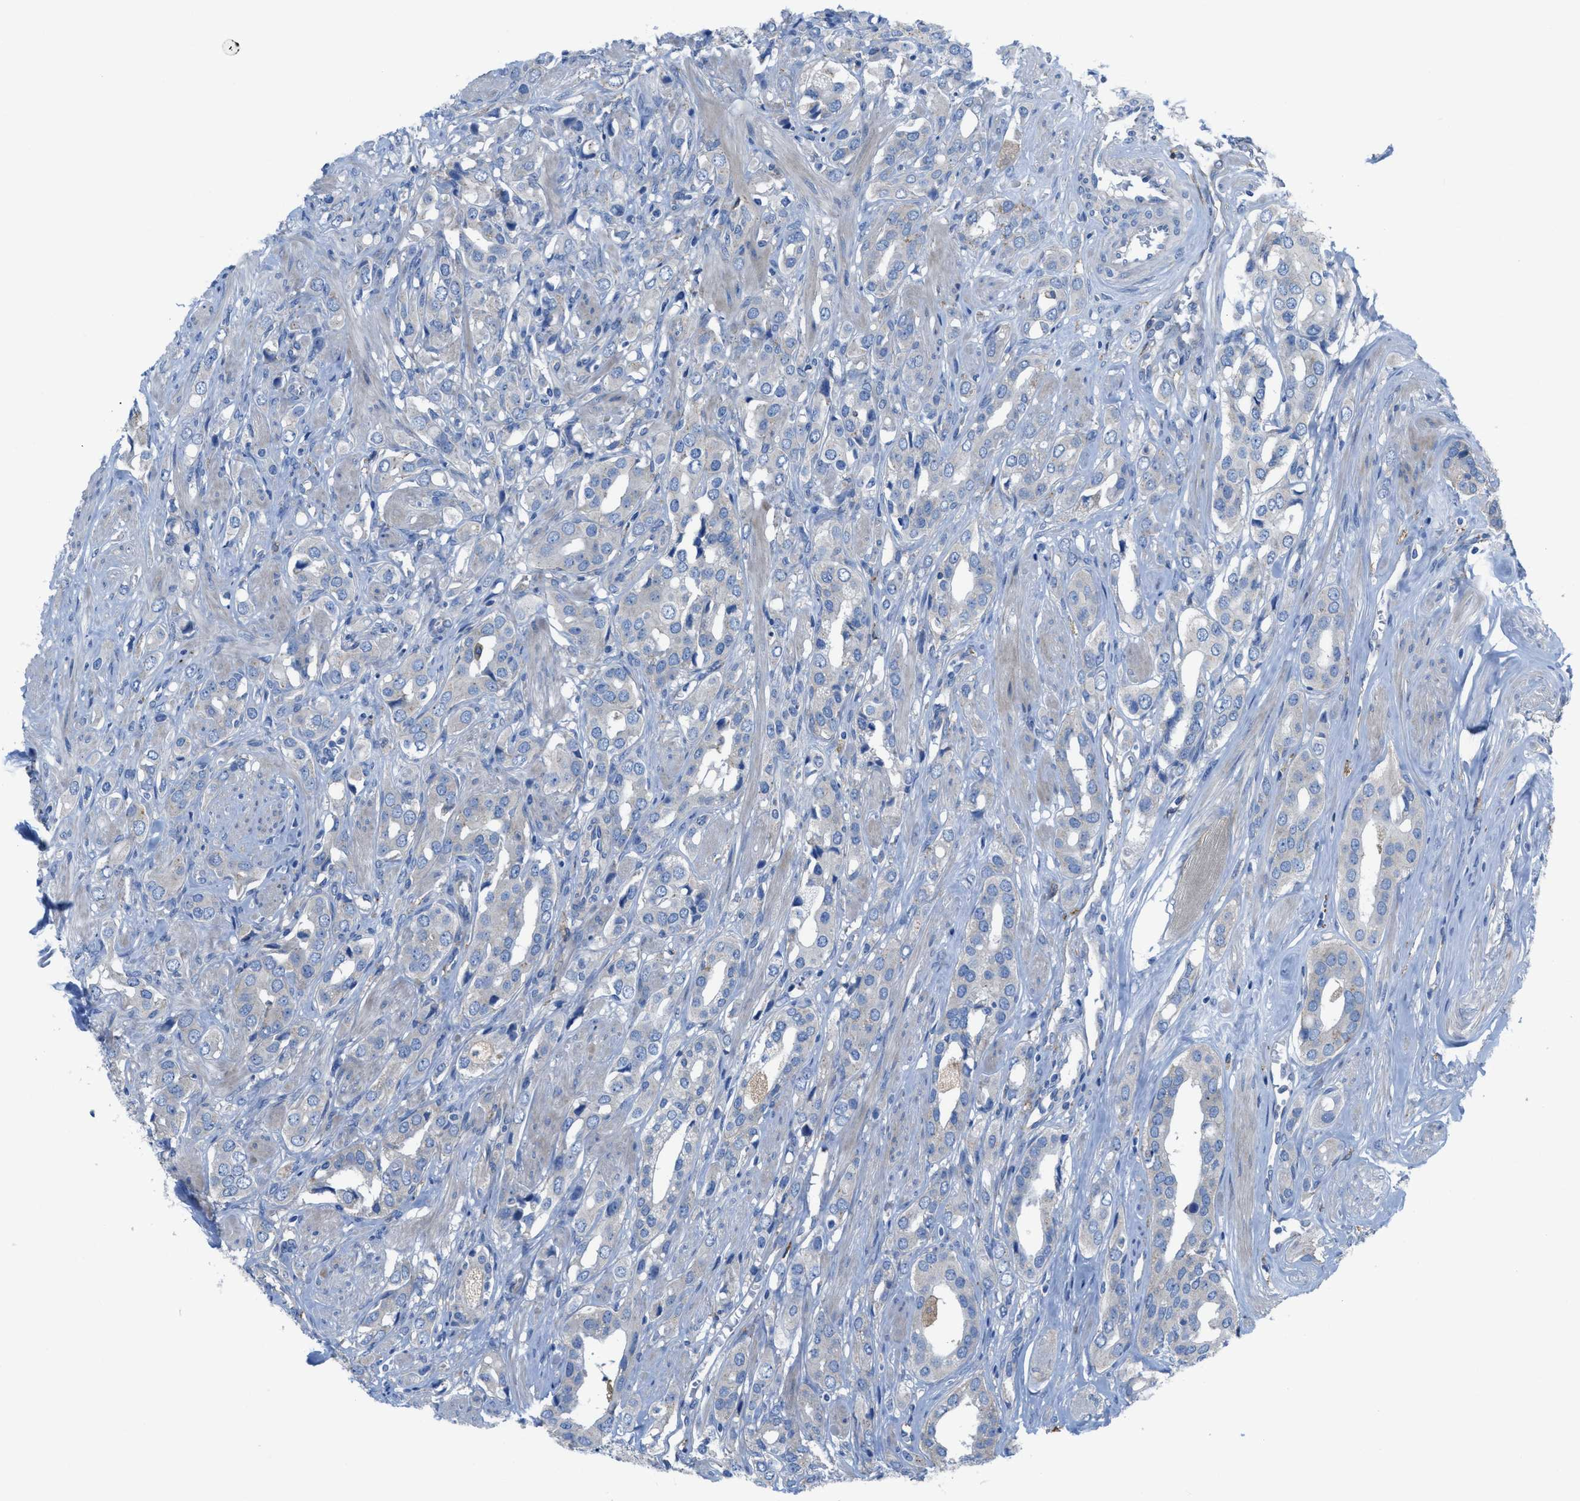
{"staining": {"intensity": "negative", "quantity": "none", "location": "none"}, "tissue": "prostate cancer", "cell_type": "Tumor cells", "image_type": "cancer", "snomed": [{"axis": "morphology", "description": "Adenocarcinoma, High grade"}, {"axis": "topography", "description": "Prostate"}], "caption": "High magnification brightfield microscopy of prostate cancer (adenocarcinoma (high-grade)) stained with DAB (brown) and counterstained with hematoxylin (blue): tumor cells show no significant expression. (Brightfield microscopy of DAB IHC at high magnification).", "gene": "EGFR", "patient": {"sex": "male", "age": 52}}